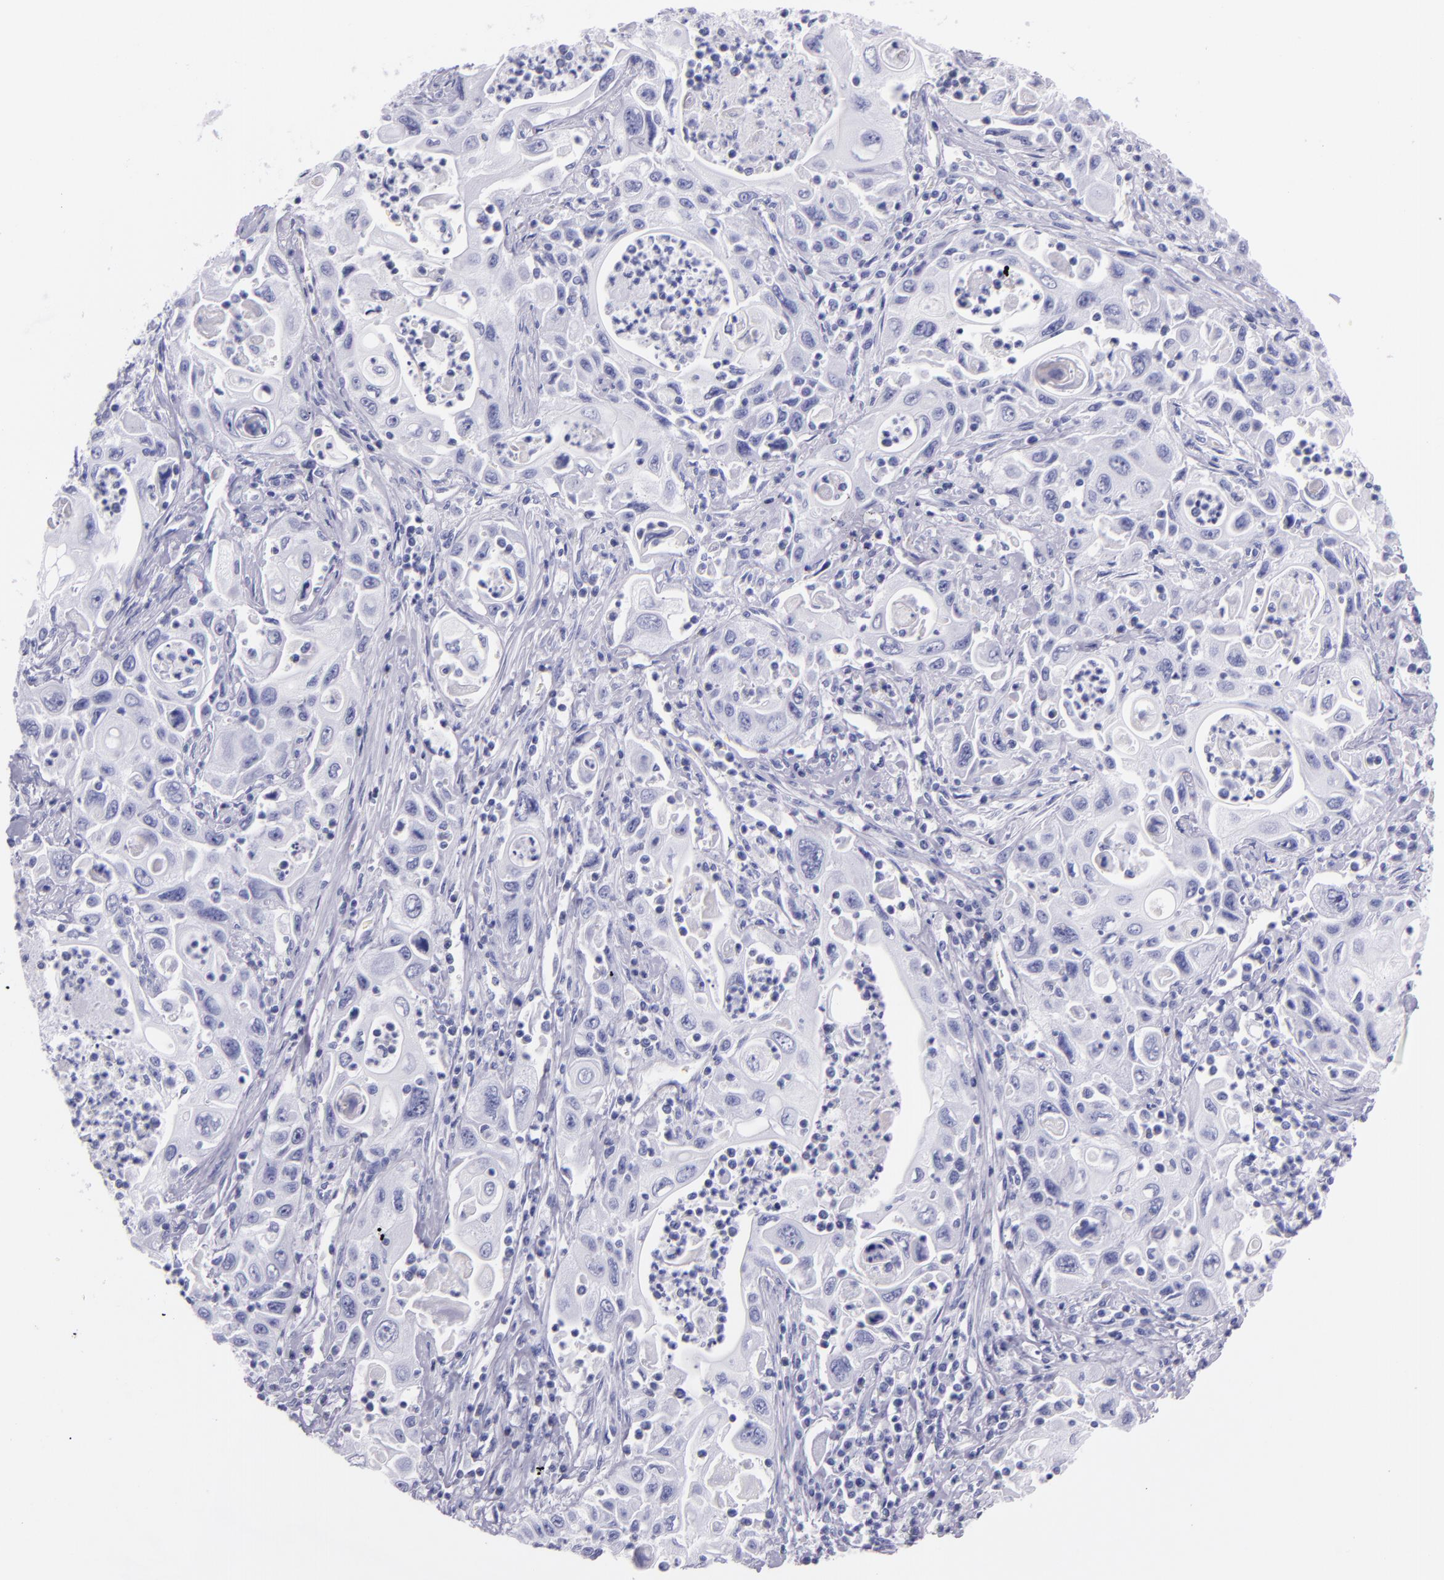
{"staining": {"intensity": "negative", "quantity": "none", "location": "none"}, "tissue": "pancreatic cancer", "cell_type": "Tumor cells", "image_type": "cancer", "snomed": [{"axis": "morphology", "description": "Adenocarcinoma, NOS"}, {"axis": "topography", "description": "Pancreas"}], "caption": "Immunohistochemistry of pancreatic cancer (adenocarcinoma) reveals no positivity in tumor cells. (Brightfield microscopy of DAB (3,3'-diaminobenzidine) immunohistochemistry at high magnification).", "gene": "SFTPA2", "patient": {"sex": "male", "age": 70}}